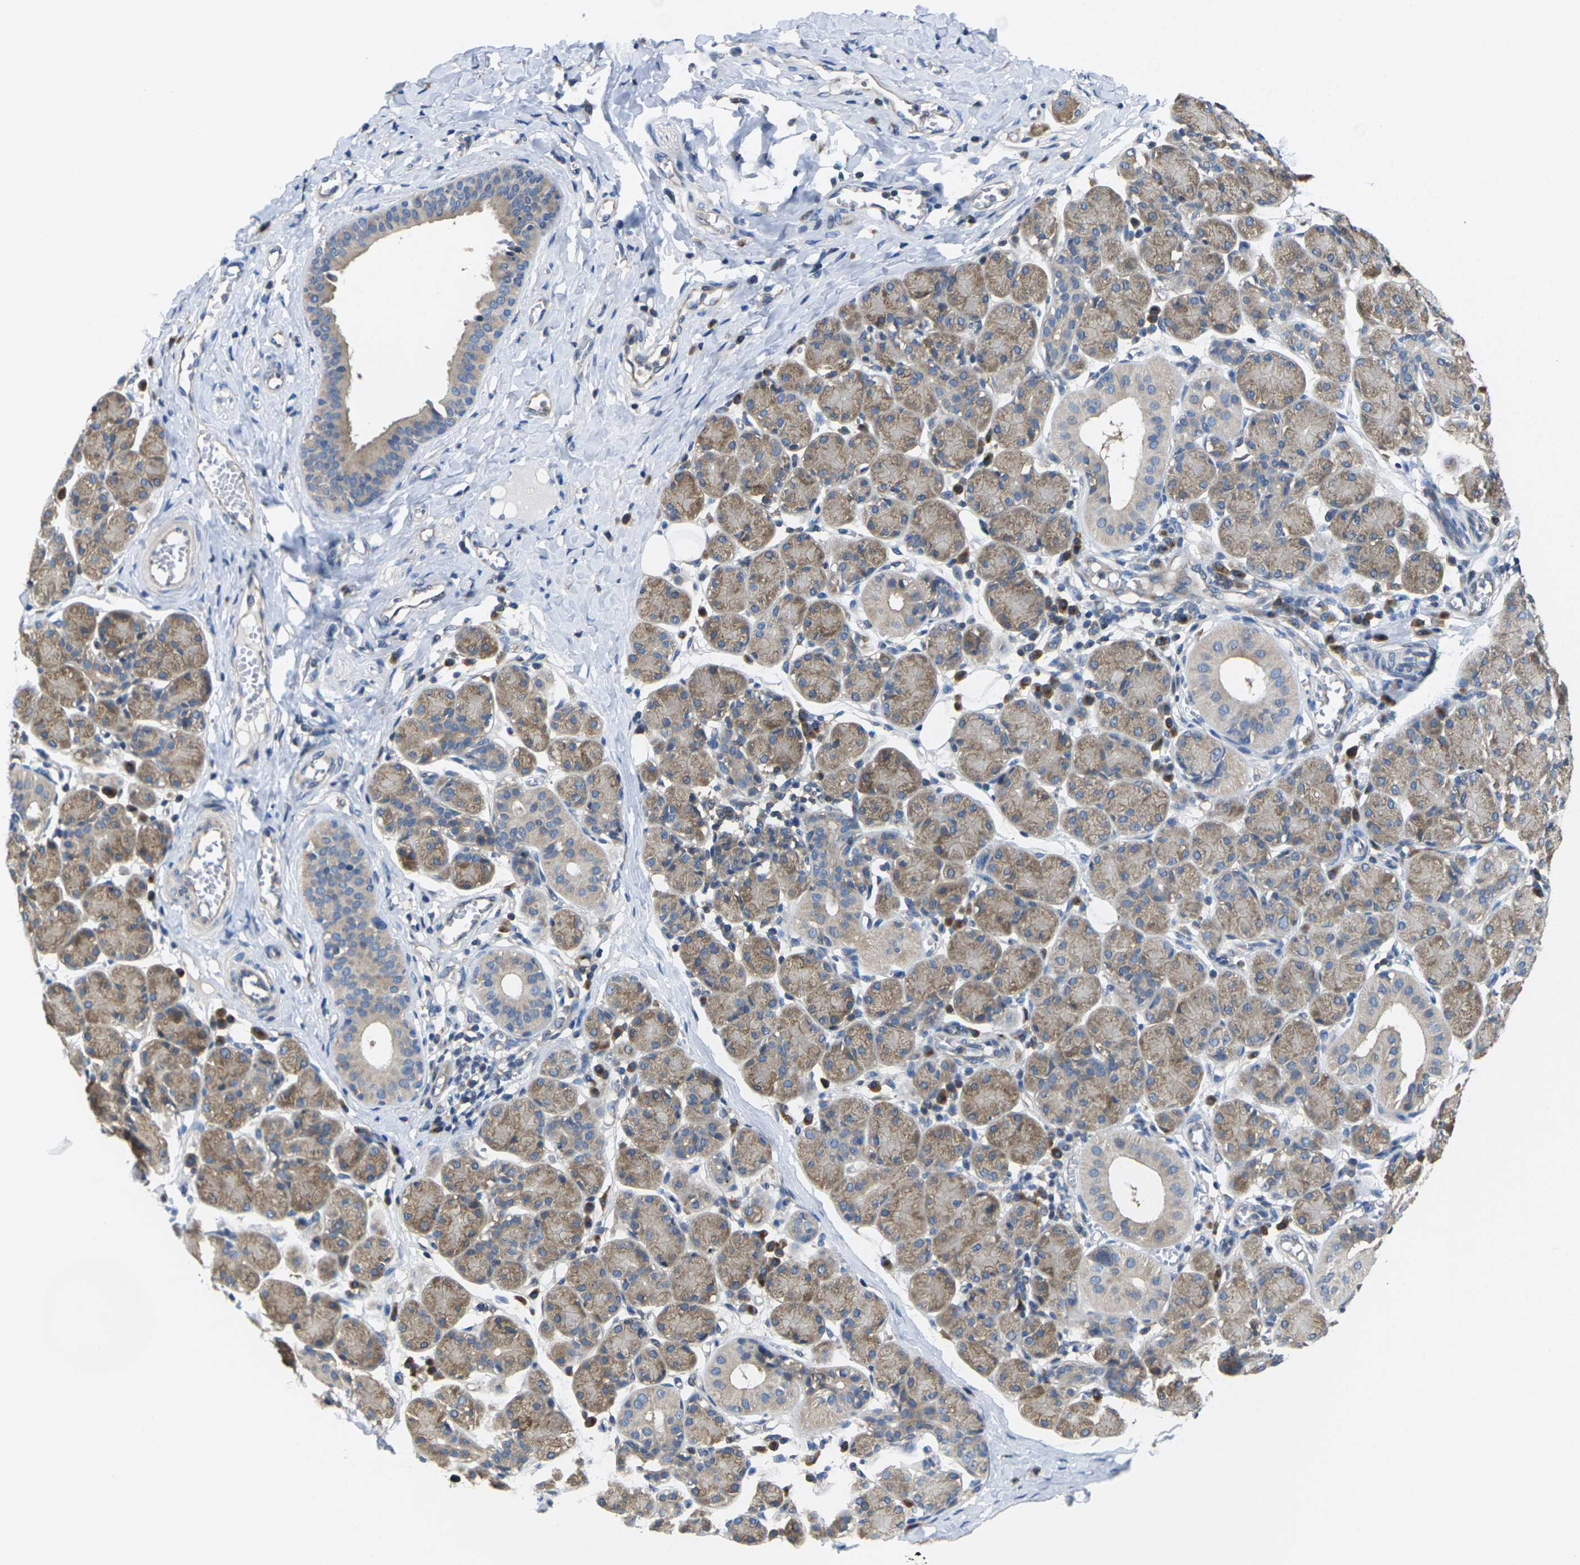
{"staining": {"intensity": "moderate", "quantity": ">75%", "location": "cytoplasmic/membranous"}, "tissue": "salivary gland", "cell_type": "Glandular cells", "image_type": "normal", "snomed": [{"axis": "morphology", "description": "Normal tissue, NOS"}, {"axis": "morphology", "description": "Inflammation, NOS"}, {"axis": "topography", "description": "Lymph node"}, {"axis": "topography", "description": "Salivary gland"}], "caption": "Benign salivary gland reveals moderate cytoplasmic/membranous expression in about >75% of glandular cells, visualized by immunohistochemistry. Using DAB (3,3'-diaminobenzidine) (brown) and hematoxylin (blue) stains, captured at high magnification using brightfield microscopy.", "gene": "TMCC2", "patient": {"sex": "male", "age": 3}}